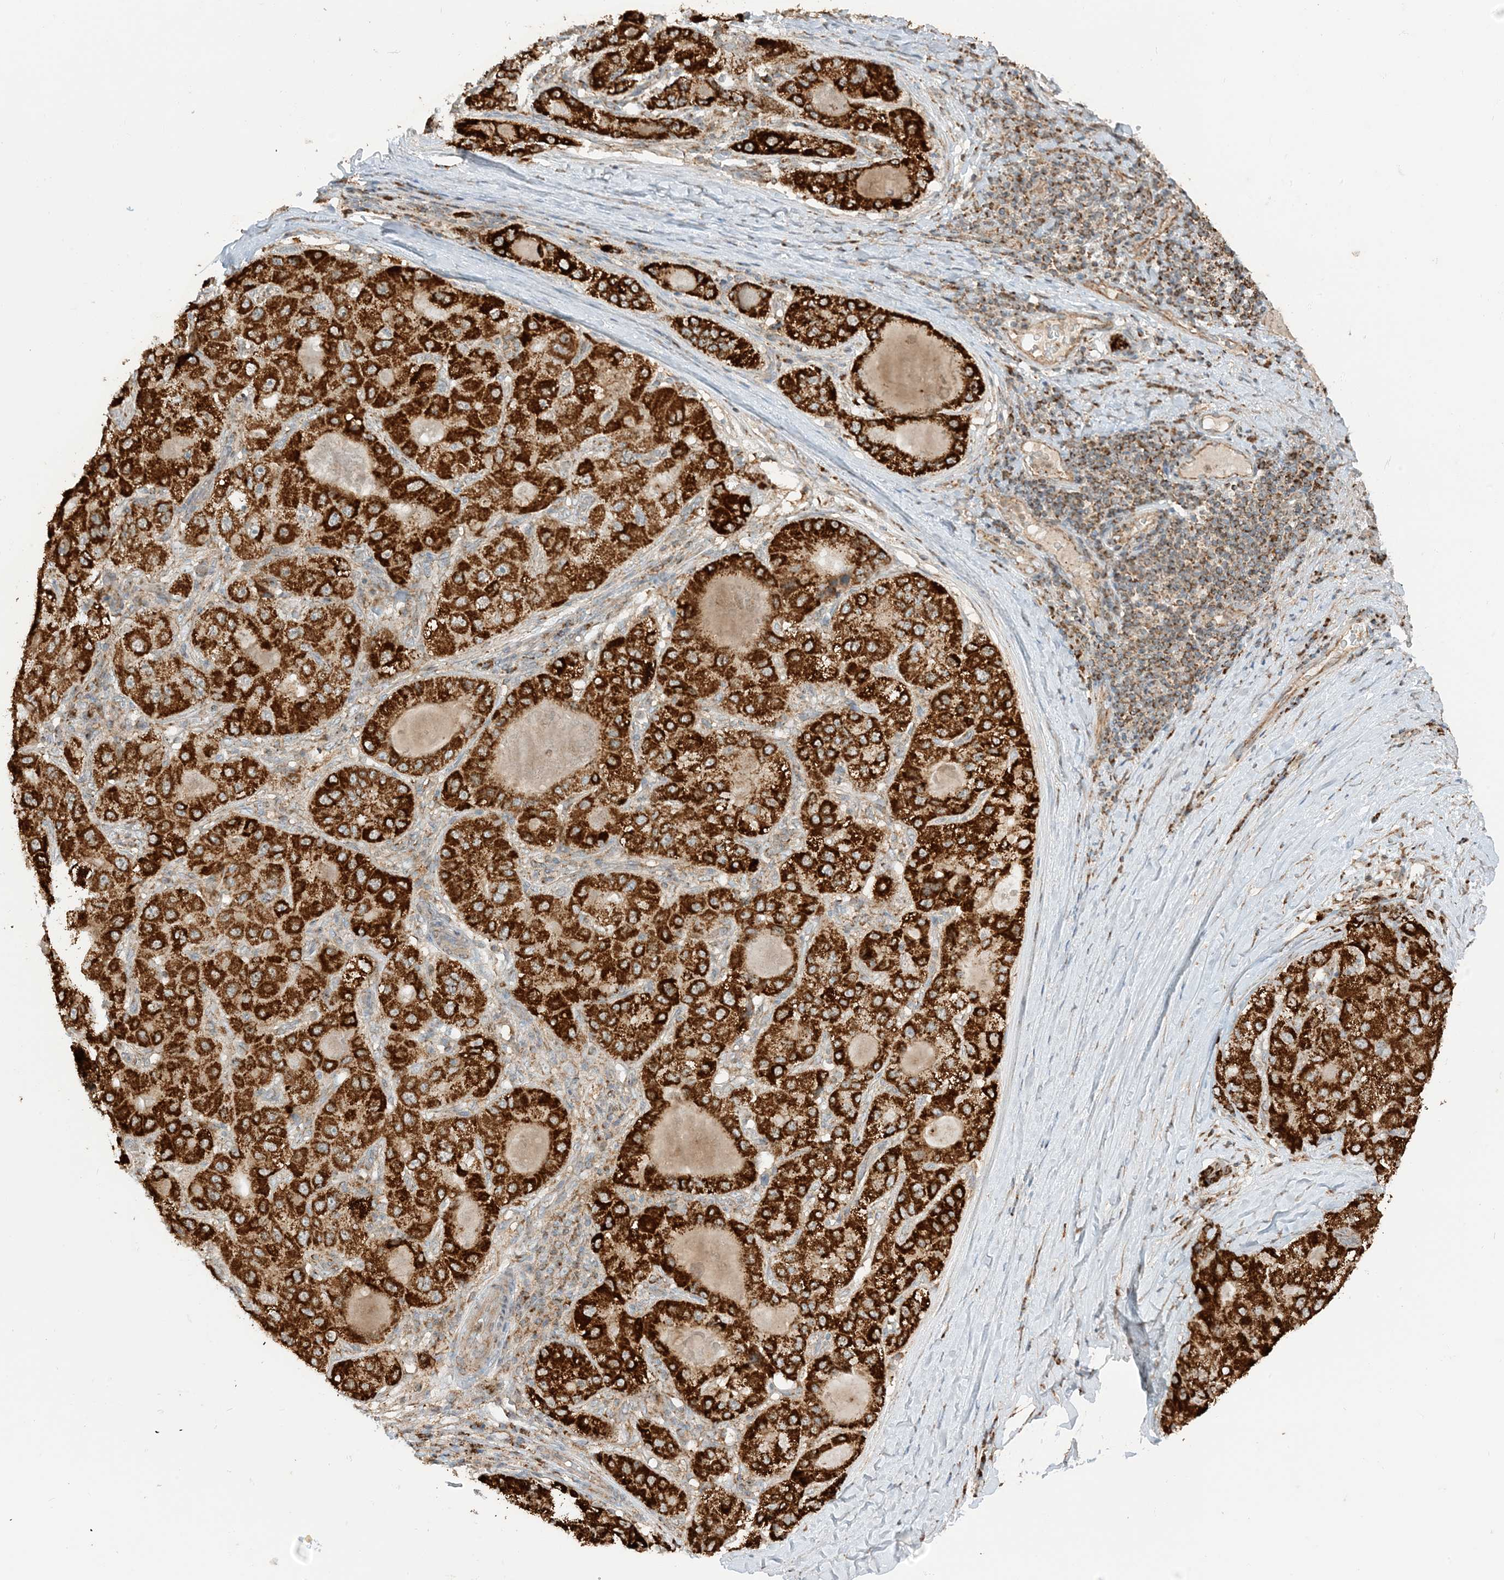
{"staining": {"intensity": "strong", "quantity": ">75%", "location": "cytoplasmic/membranous"}, "tissue": "liver cancer", "cell_type": "Tumor cells", "image_type": "cancer", "snomed": [{"axis": "morphology", "description": "Carcinoma, Hepatocellular, NOS"}, {"axis": "topography", "description": "Liver"}], "caption": "Tumor cells demonstrate high levels of strong cytoplasmic/membranous expression in approximately >75% of cells in liver cancer.", "gene": "N4BP3", "patient": {"sex": "male", "age": 80}}